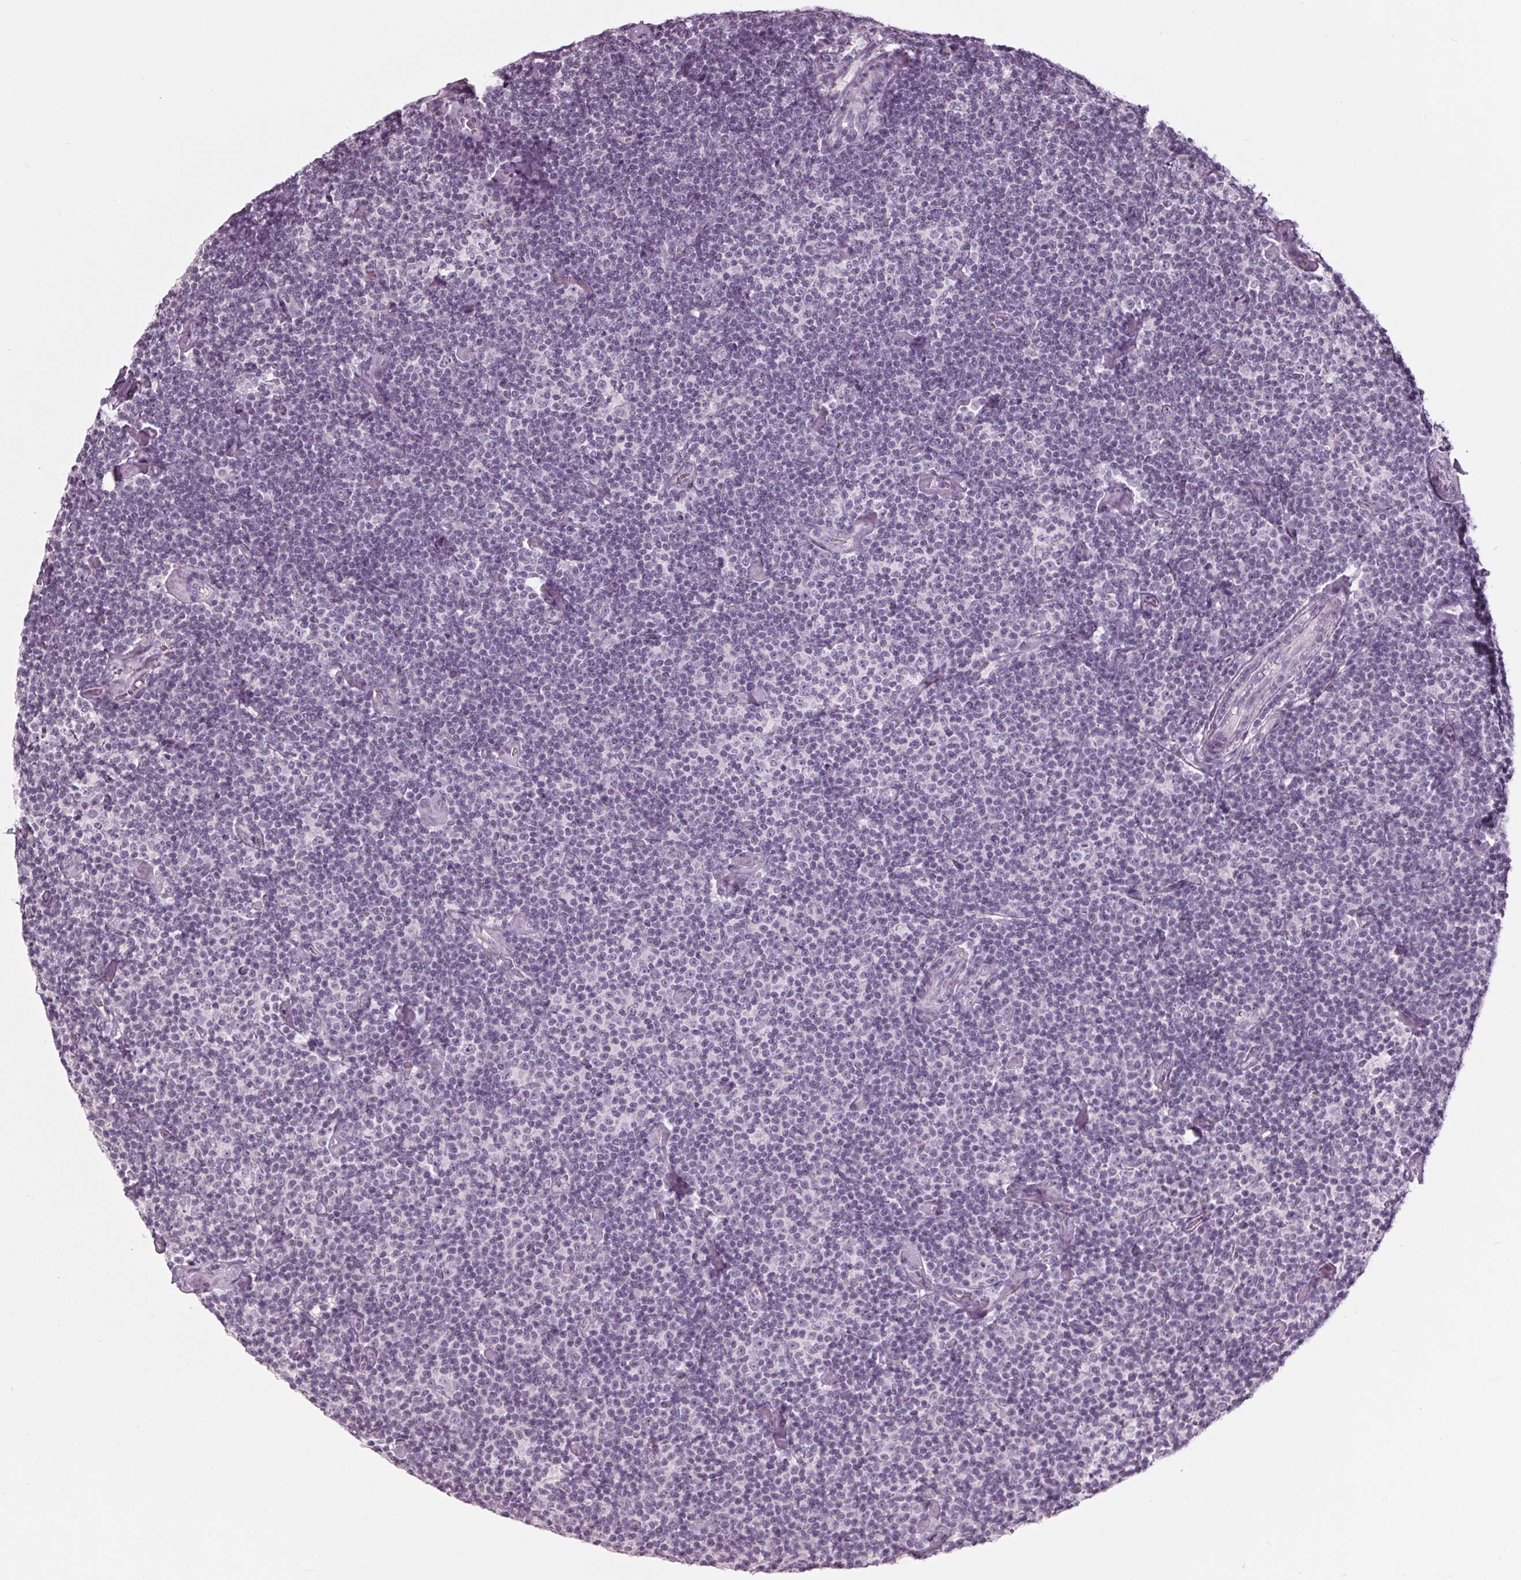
{"staining": {"intensity": "negative", "quantity": "none", "location": "none"}, "tissue": "lymphoma", "cell_type": "Tumor cells", "image_type": "cancer", "snomed": [{"axis": "morphology", "description": "Malignant lymphoma, non-Hodgkin's type, Low grade"}, {"axis": "topography", "description": "Lymph node"}], "caption": "Photomicrograph shows no protein positivity in tumor cells of malignant lymphoma, non-Hodgkin's type (low-grade) tissue.", "gene": "TNNC2", "patient": {"sex": "male", "age": 81}}